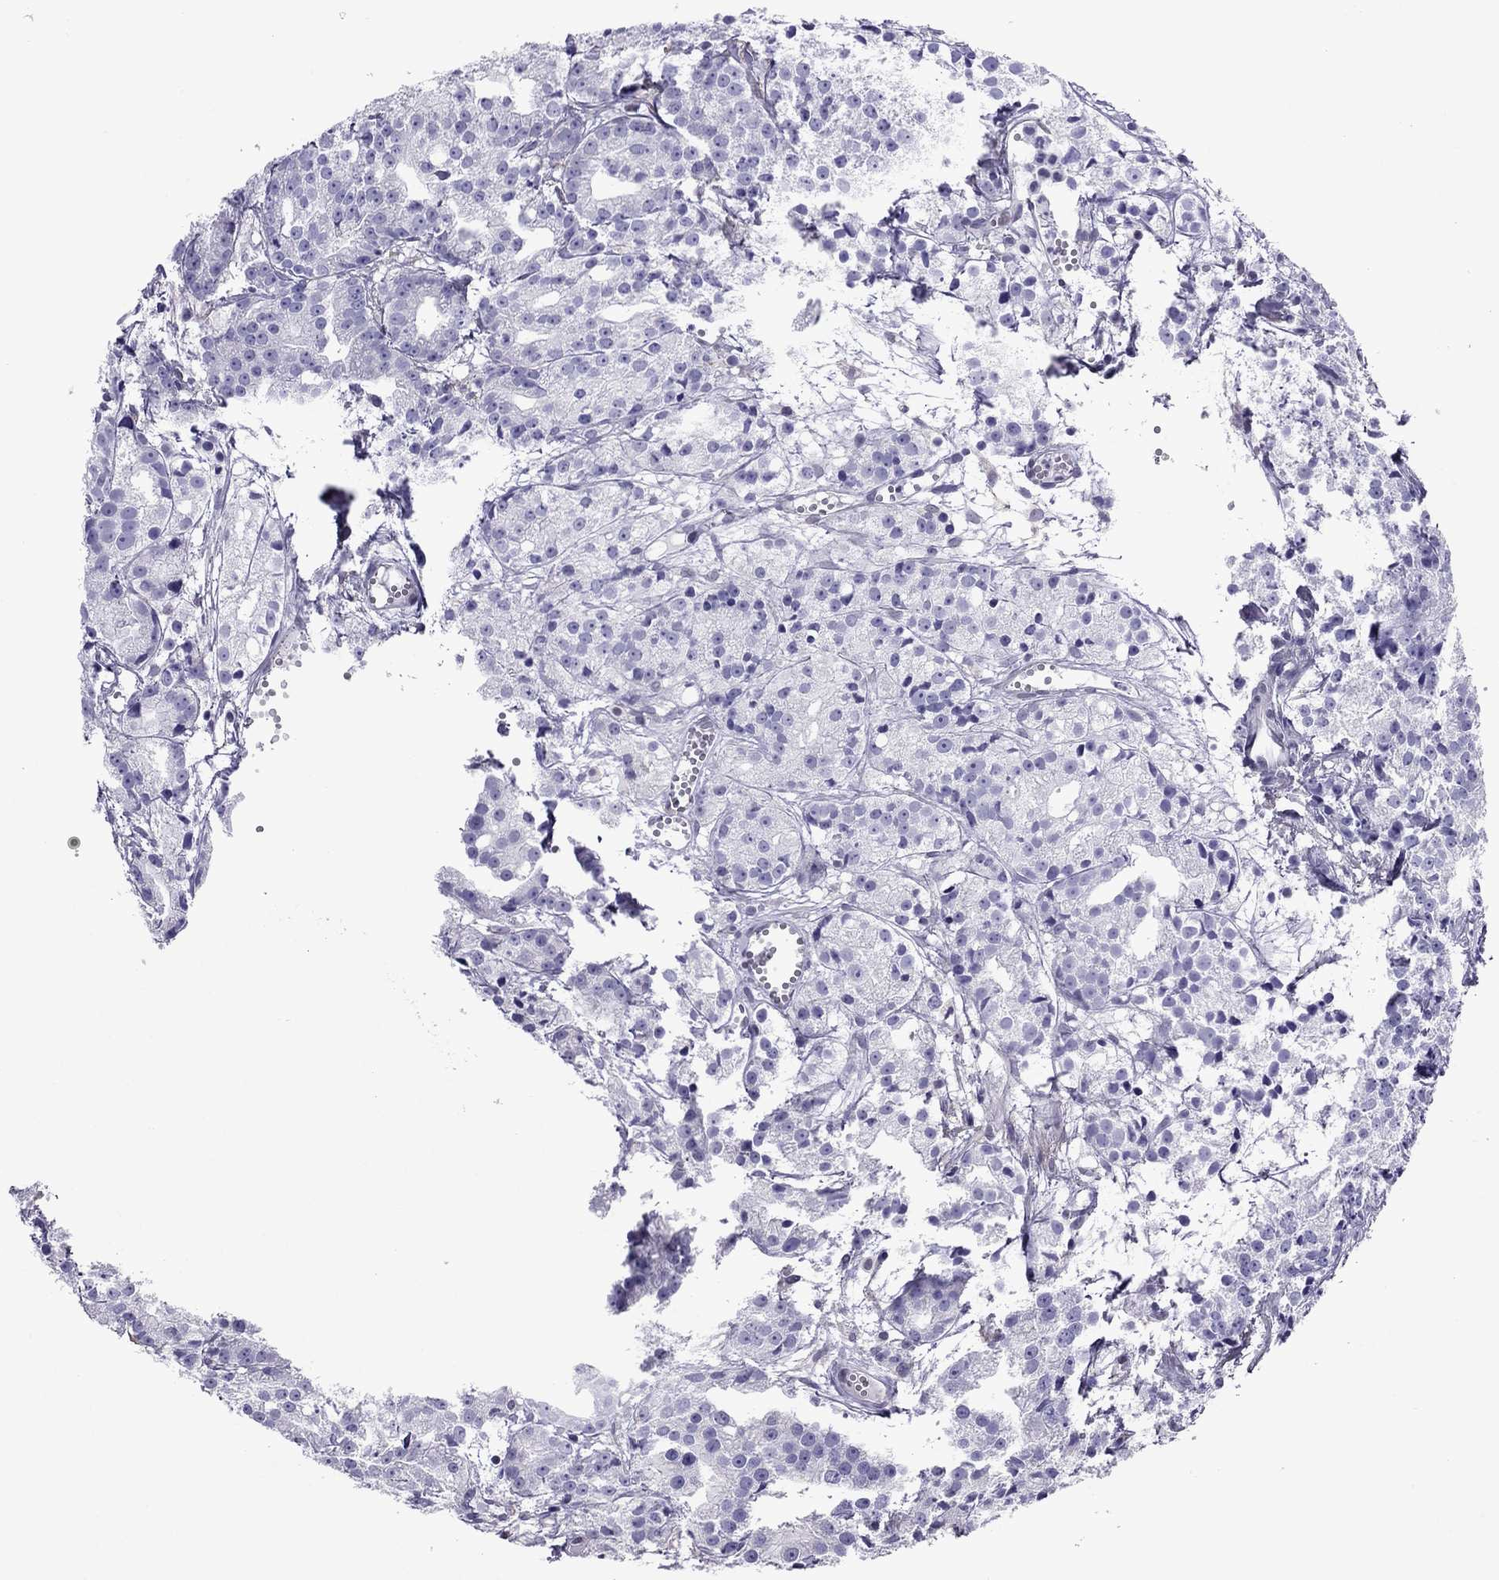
{"staining": {"intensity": "negative", "quantity": "none", "location": "none"}, "tissue": "prostate cancer", "cell_type": "Tumor cells", "image_type": "cancer", "snomed": [{"axis": "morphology", "description": "Adenocarcinoma, Medium grade"}, {"axis": "topography", "description": "Prostate"}], "caption": "High magnification brightfield microscopy of prostate cancer stained with DAB (brown) and counterstained with hematoxylin (blue): tumor cells show no significant expression.", "gene": "ZNF646", "patient": {"sex": "male", "age": 74}}